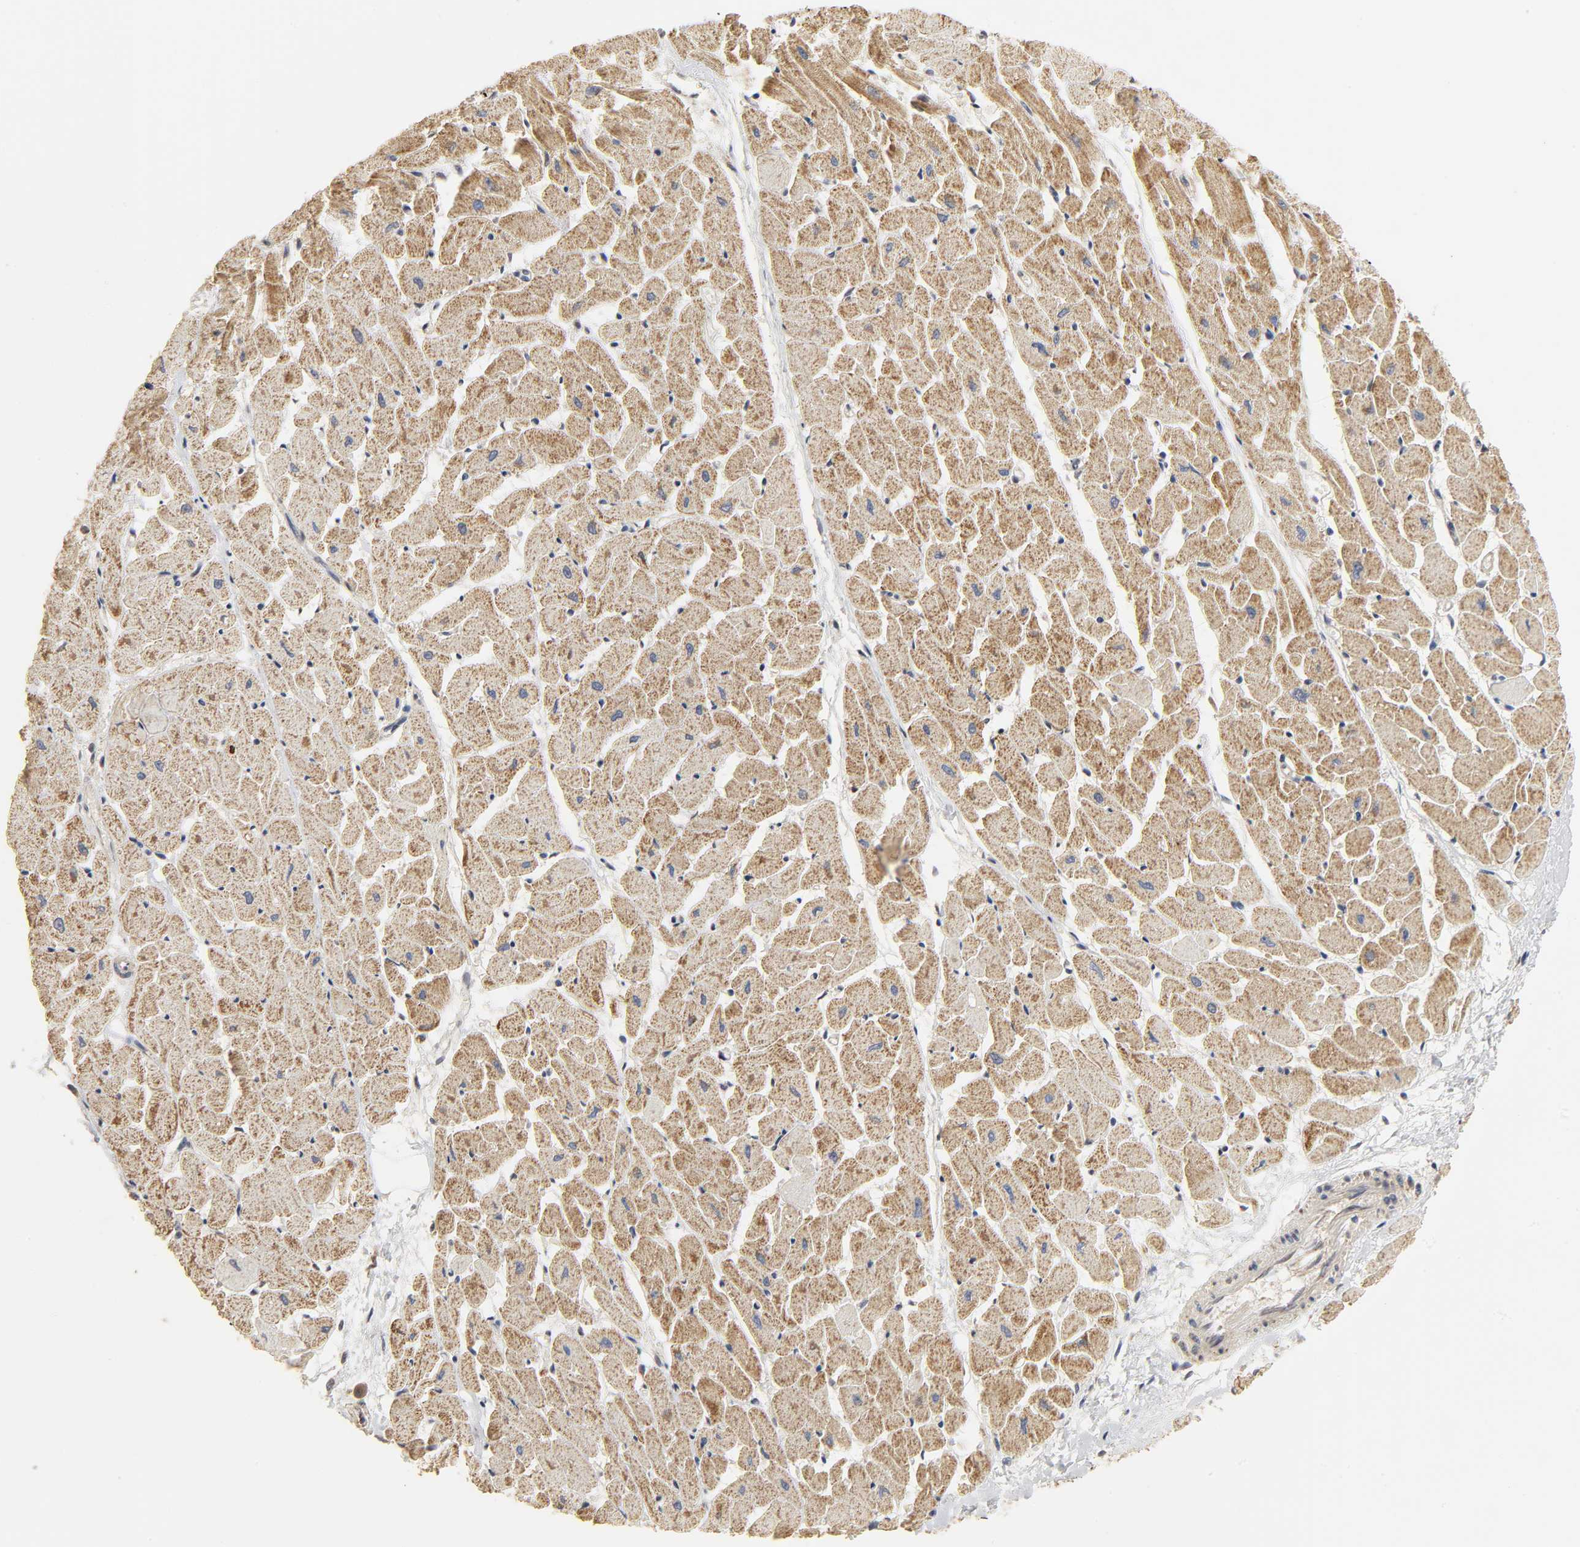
{"staining": {"intensity": "moderate", "quantity": ">75%", "location": "cytoplasmic/membranous"}, "tissue": "heart muscle", "cell_type": "Cardiomyocytes", "image_type": "normal", "snomed": [{"axis": "morphology", "description": "Normal tissue, NOS"}, {"axis": "topography", "description": "Heart"}], "caption": "A medium amount of moderate cytoplasmic/membranous expression is appreciated in approximately >75% of cardiomyocytes in normal heart muscle.", "gene": "CLEC4E", "patient": {"sex": "female", "age": 19}}